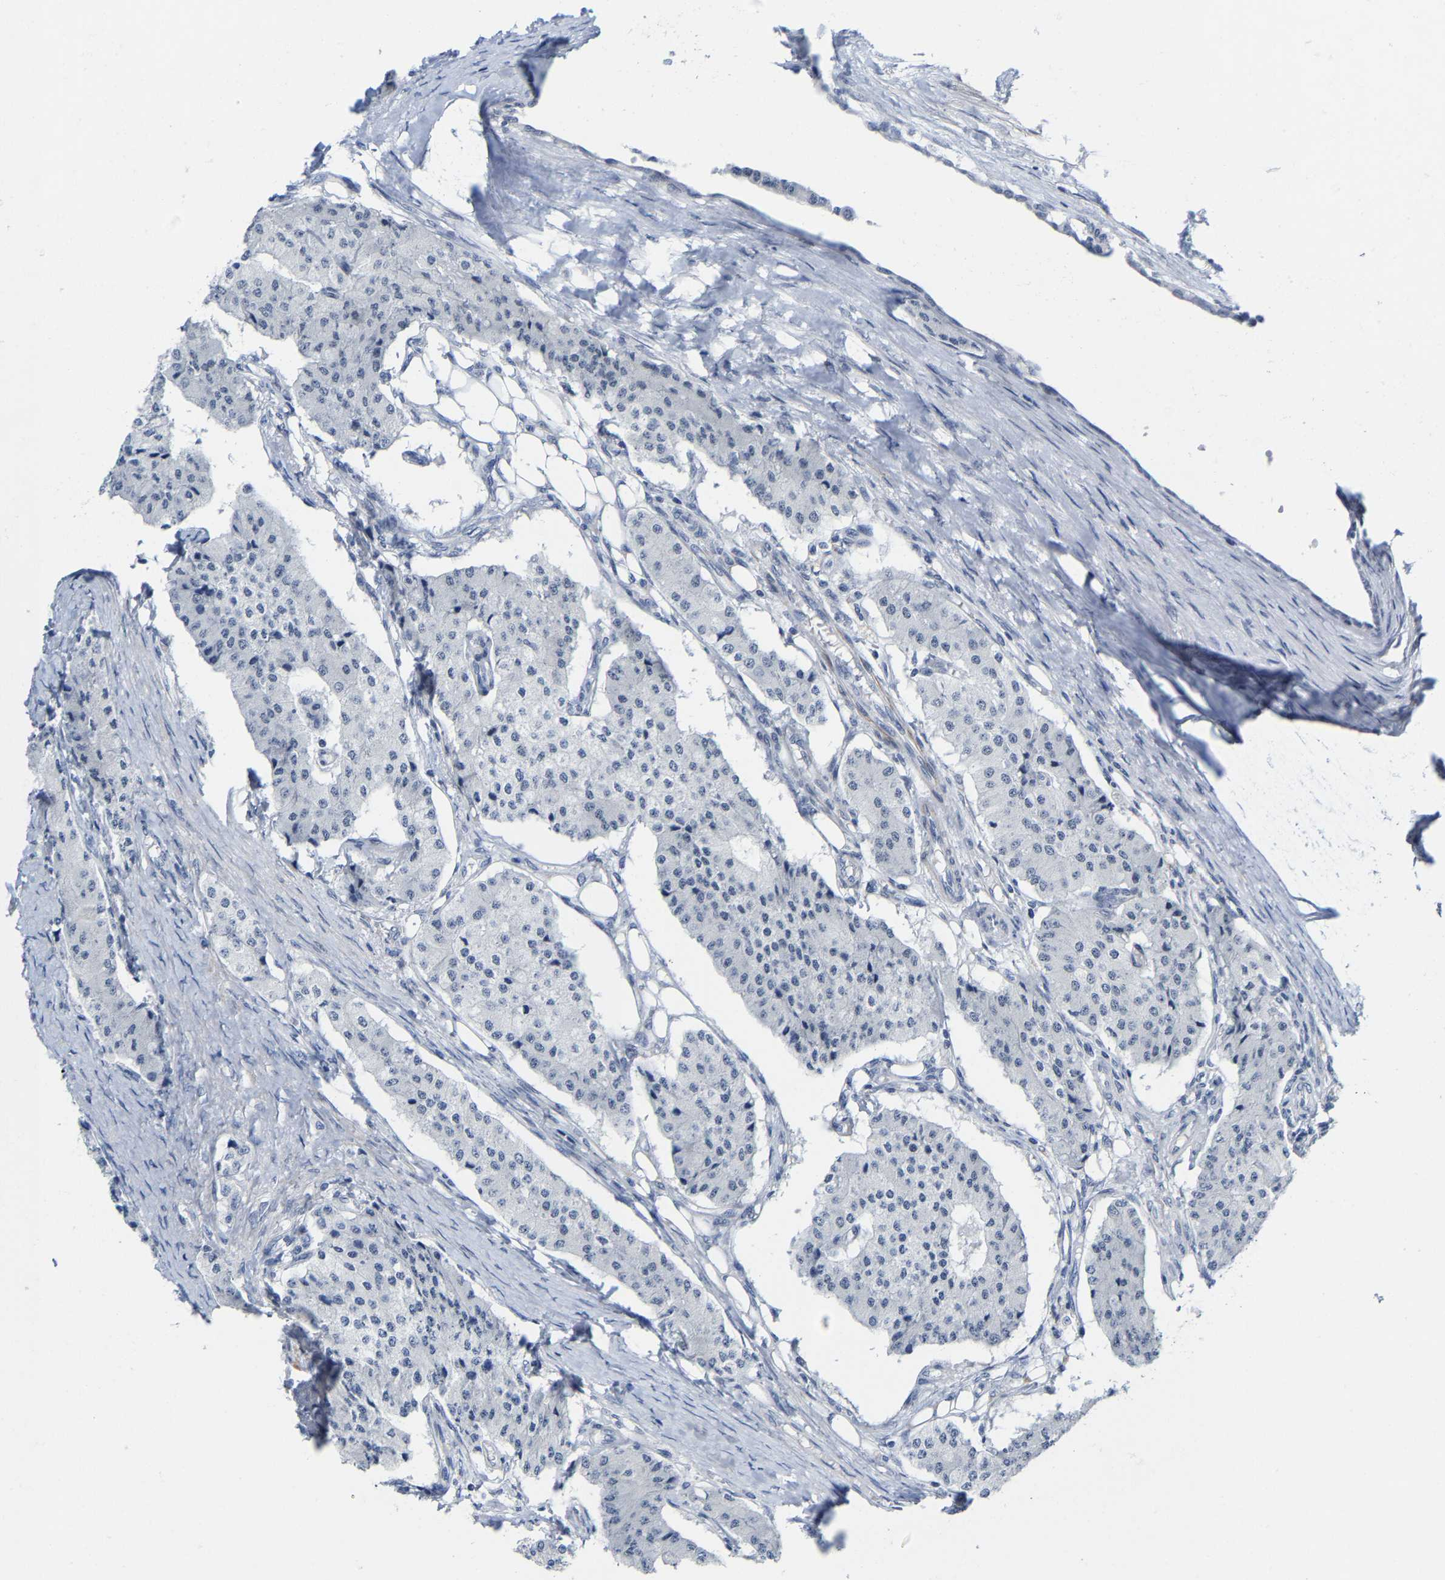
{"staining": {"intensity": "negative", "quantity": "none", "location": "none"}, "tissue": "carcinoid", "cell_type": "Tumor cells", "image_type": "cancer", "snomed": [{"axis": "morphology", "description": "Carcinoid, malignant, NOS"}, {"axis": "topography", "description": "Colon"}], "caption": "The immunohistochemistry image has no significant expression in tumor cells of malignant carcinoid tissue.", "gene": "FAM180A", "patient": {"sex": "female", "age": 52}}